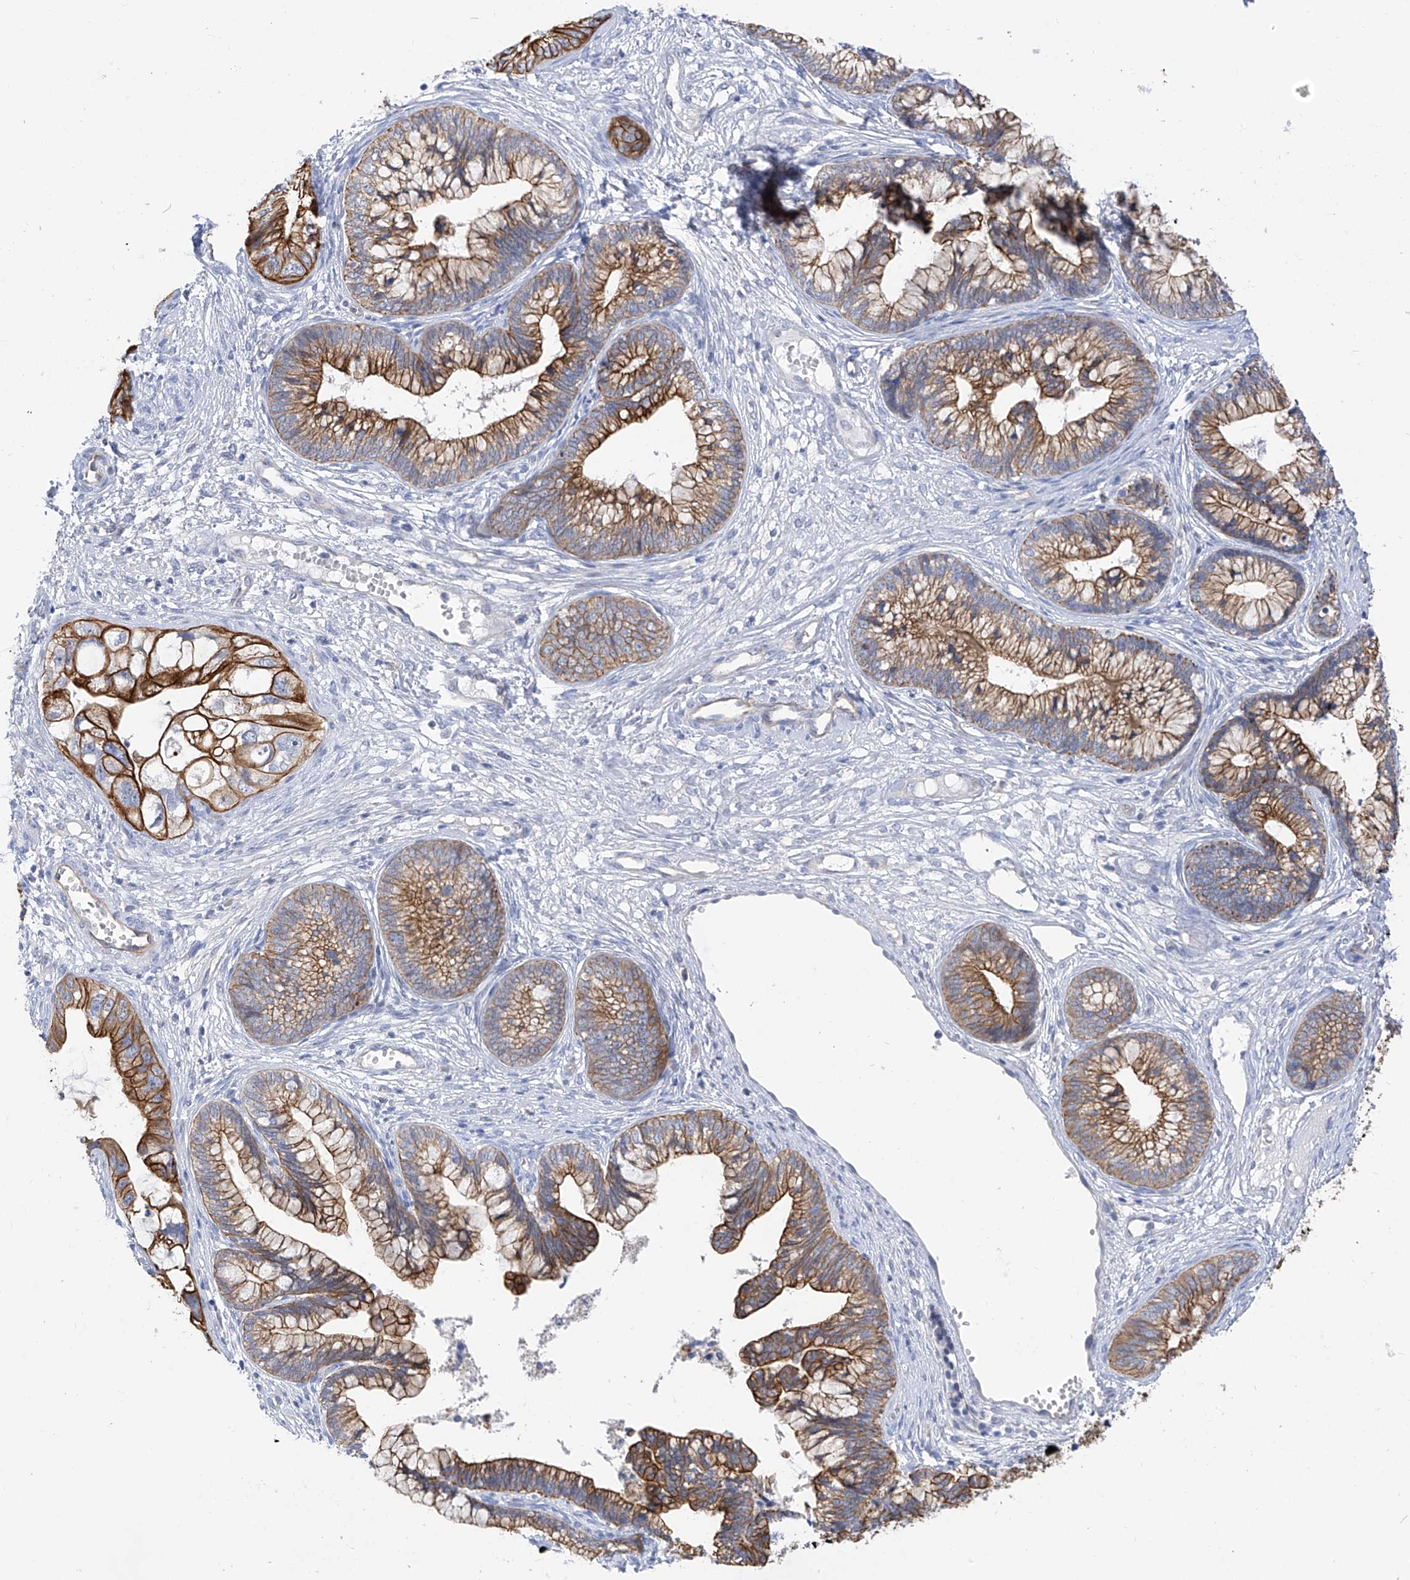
{"staining": {"intensity": "strong", "quantity": ">75%", "location": "cytoplasmic/membranous"}, "tissue": "cervical cancer", "cell_type": "Tumor cells", "image_type": "cancer", "snomed": [{"axis": "morphology", "description": "Adenocarcinoma, NOS"}, {"axis": "topography", "description": "Cervix"}], "caption": "IHC micrograph of neoplastic tissue: human cervical adenocarcinoma stained using IHC demonstrates high levels of strong protein expression localized specifically in the cytoplasmic/membranous of tumor cells, appearing as a cytoplasmic/membranous brown color.", "gene": "PIK3C2B", "patient": {"sex": "female", "age": 44}}